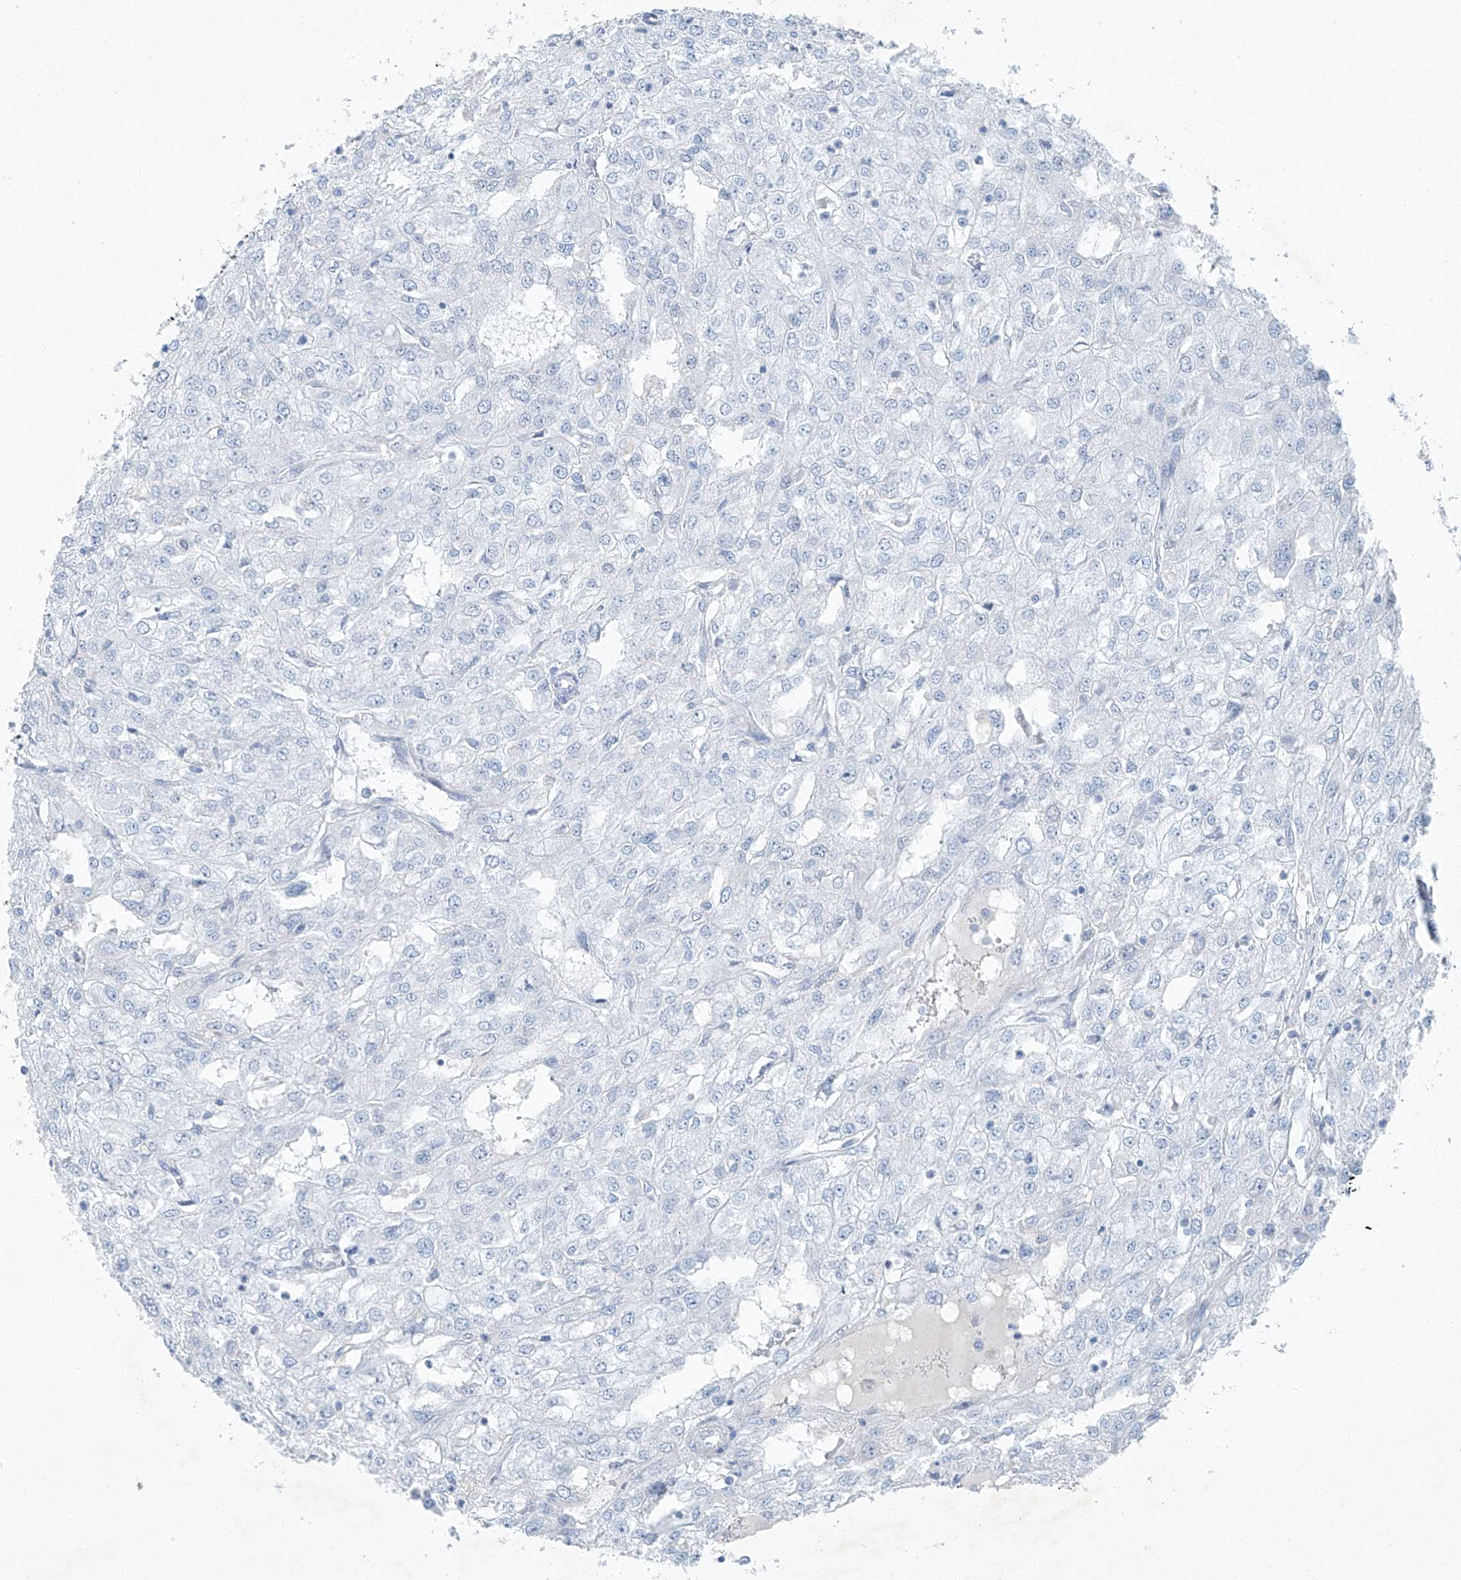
{"staining": {"intensity": "negative", "quantity": "none", "location": "none"}, "tissue": "renal cancer", "cell_type": "Tumor cells", "image_type": "cancer", "snomed": [{"axis": "morphology", "description": "Adenocarcinoma, NOS"}, {"axis": "topography", "description": "Kidney"}], "caption": "An IHC micrograph of renal adenocarcinoma is shown. There is no staining in tumor cells of renal adenocarcinoma. (DAB (3,3'-diaminobenzidine) IHC visualized using brightfield microscopy, high magnification).", "gene": "C1orf87", "patient": {"sex": "female", "age": 54}}